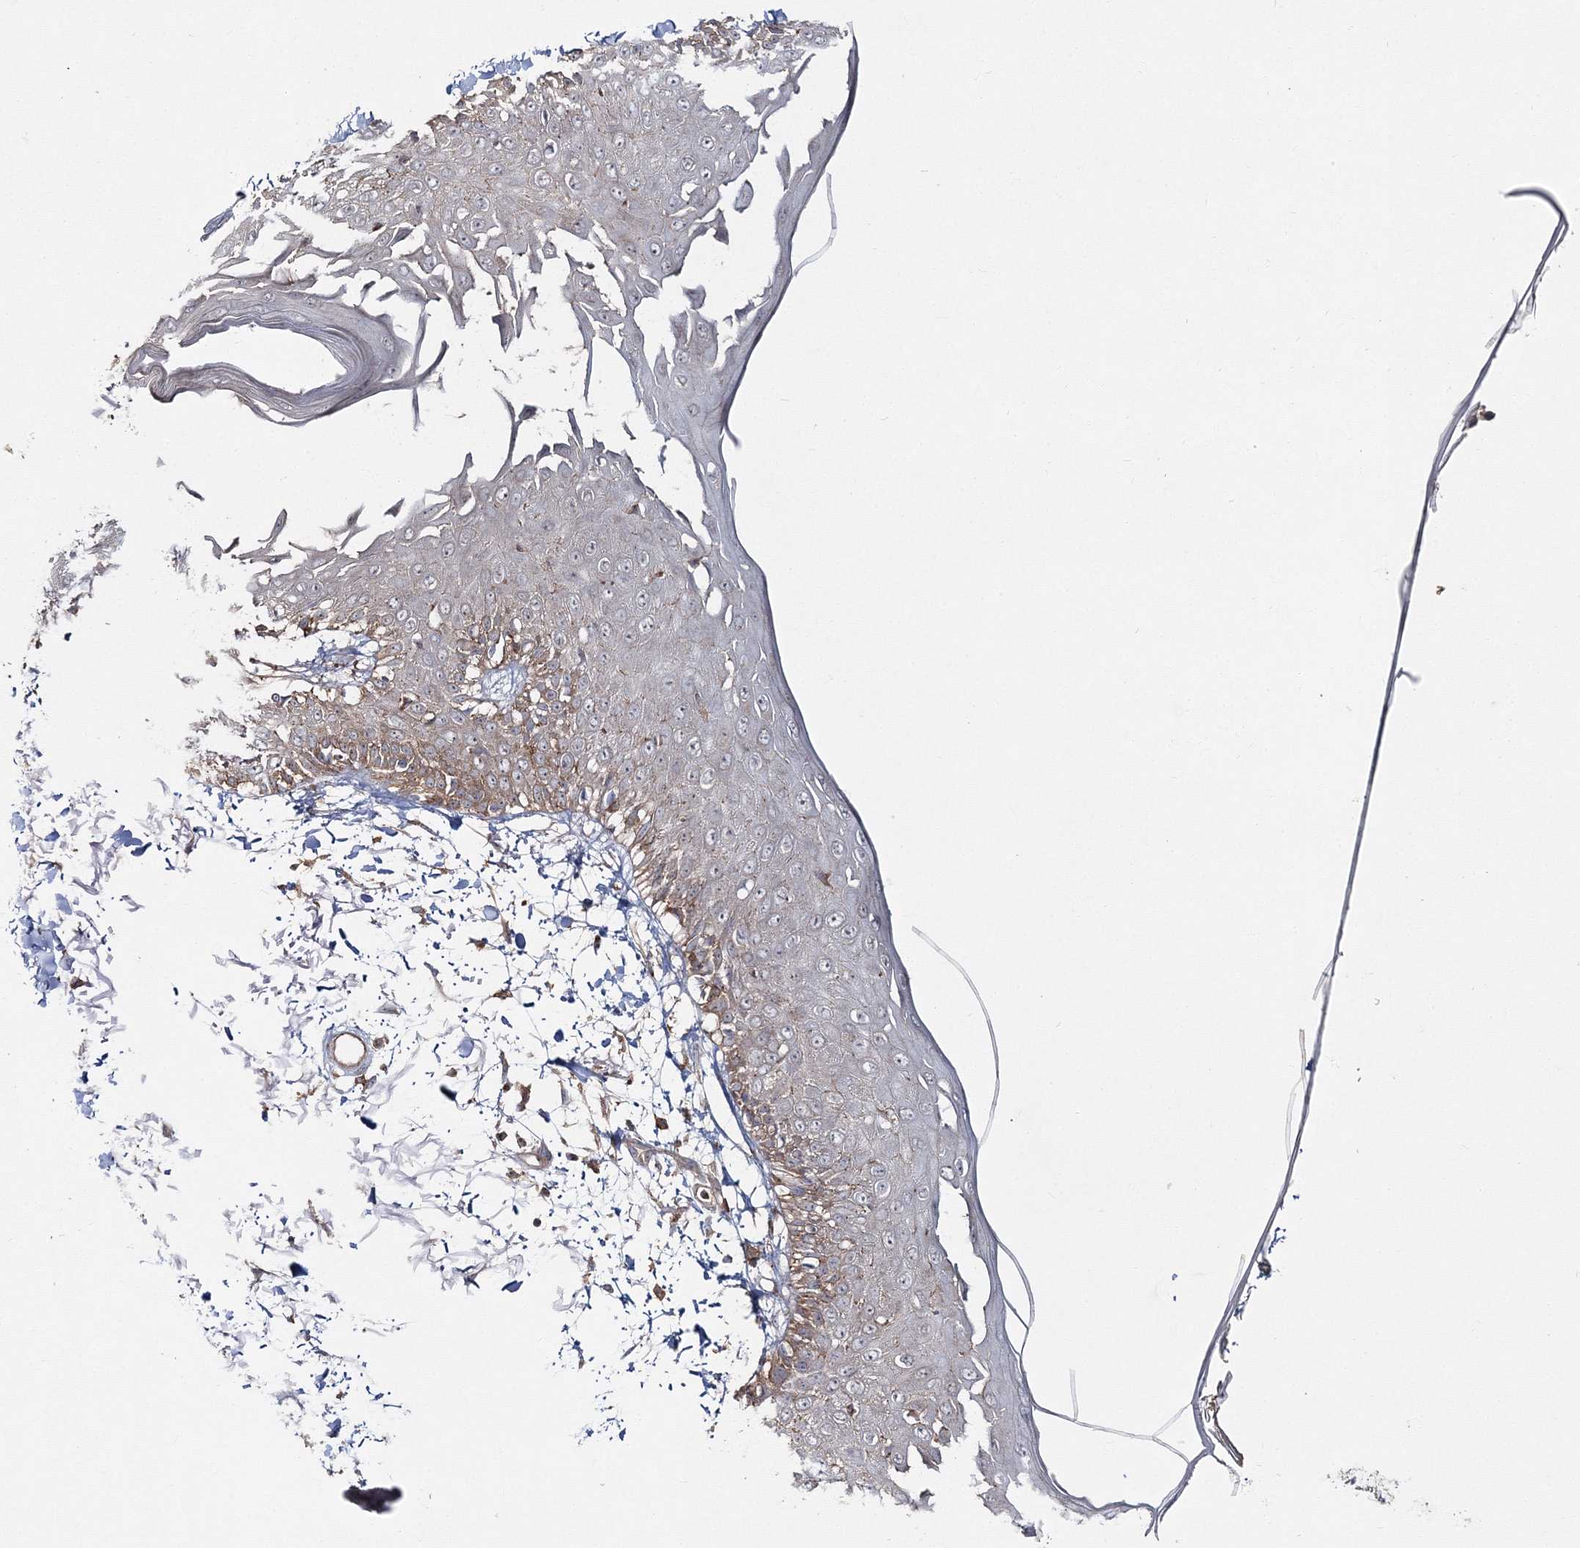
{"staining": {"intensity": "moderate", "quantity": ">75%", "location": "cytoplasmic/membranous"}, "tissue": "skin", "cell_type": "Fibroblasts", "image_type": "normal", "snomed": [{"axis": "morphology", "description": "Normal tissue, NOS"}, {"axis": "morphology", "description": "Squamous cell carcinoma, NOS"}, {"axis": "topography", "description": "Skin"}, {"axis": "topography", "description": "Peripheral nerve tissue"}], "caption": "An image of human skin stained for a protein exhibits moderate cytoplasmic/membranous brown staining in fibroblasts.", "gene": "PCBD2", "patient": {"sex": "male", "age": 83}}